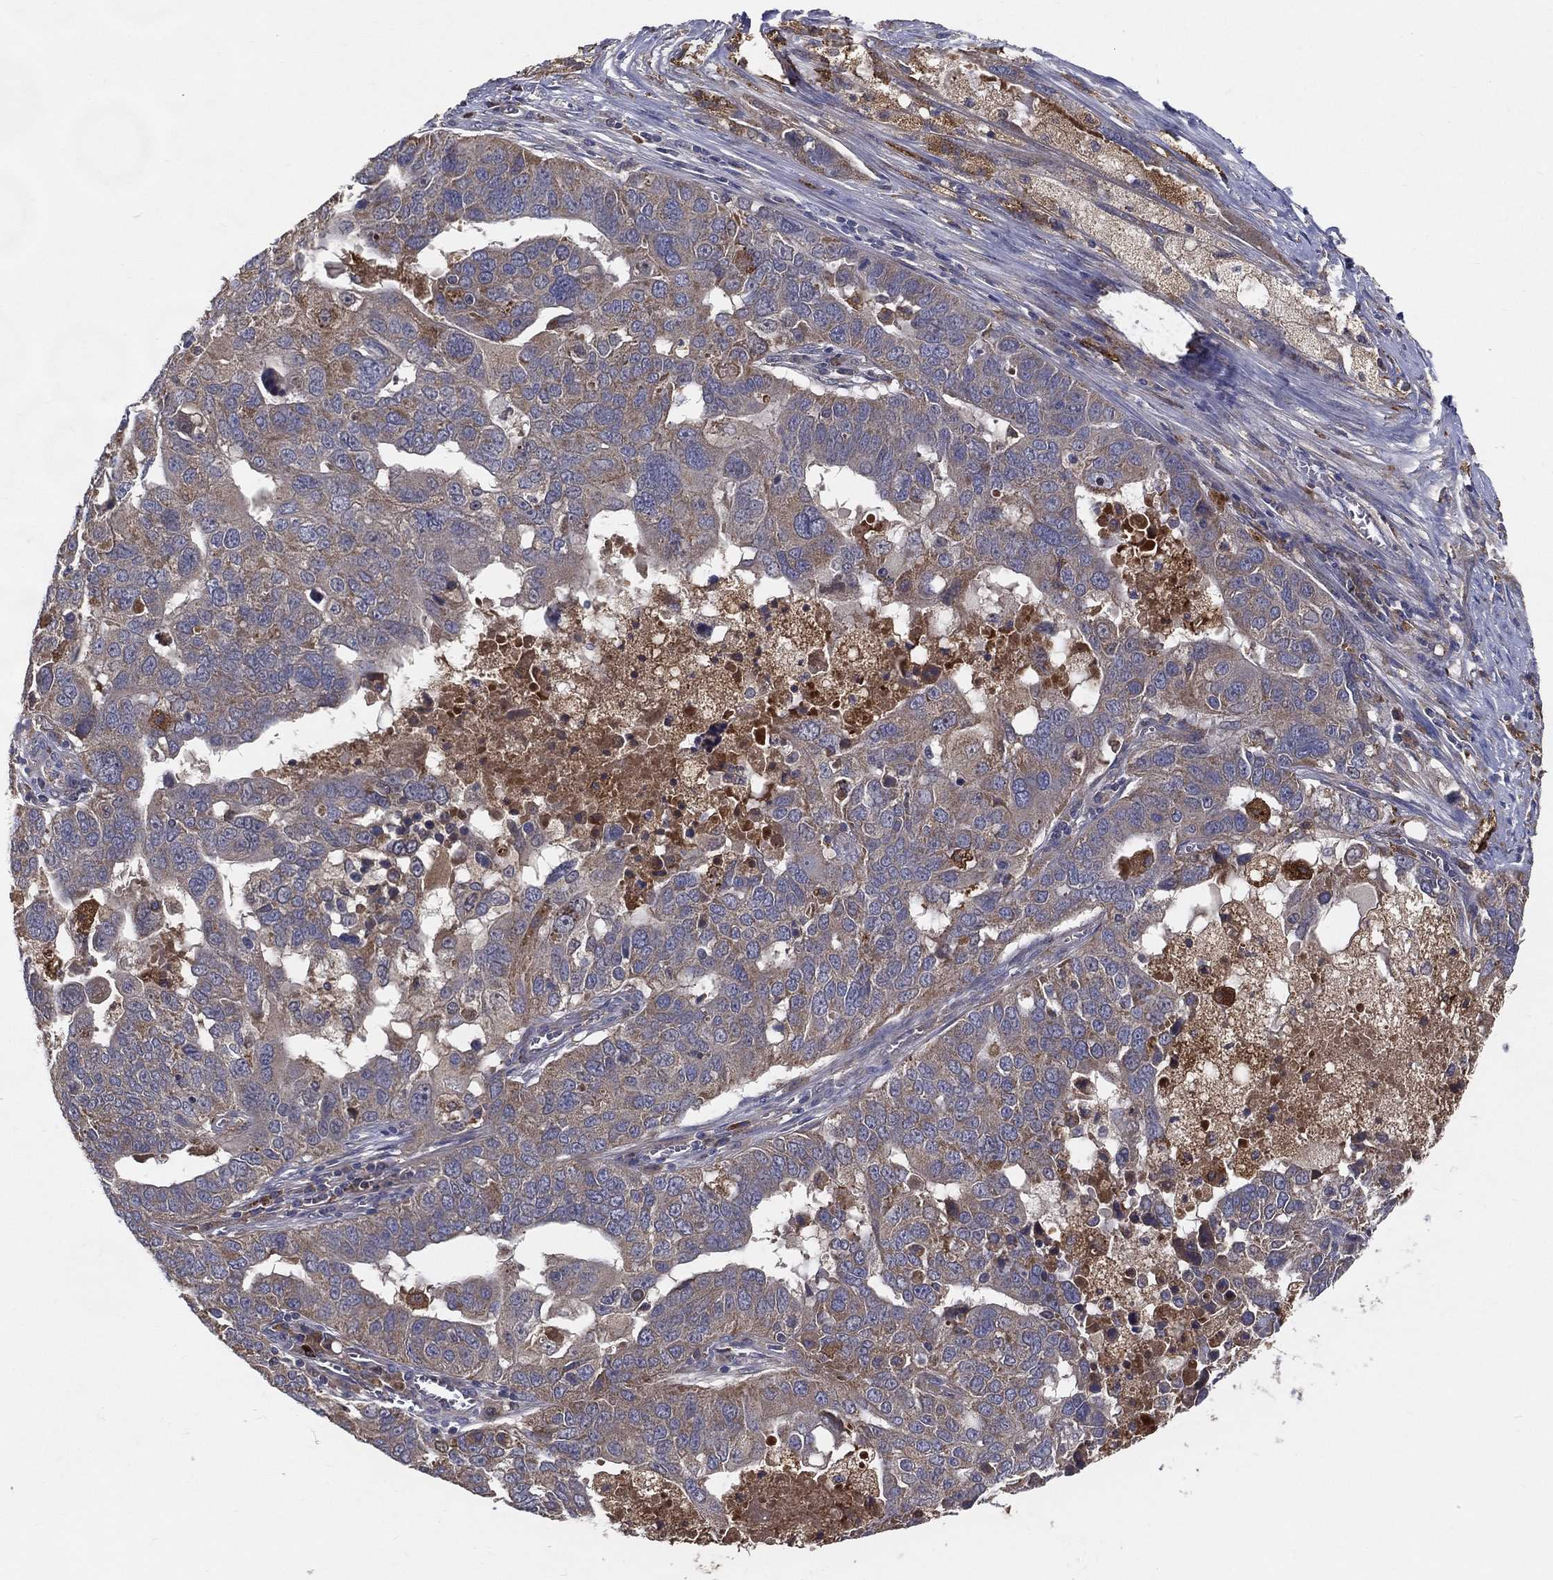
{"staining": {"intensity": "moderate", "quantity": "25%-75%", "location": "cytoplasmic/membranous"}, "tissue": "ovarian cancer", "cell_type": "Tumor cells", "image_type": "cancer", "snomed": [{"axis": "morphology", "description": "Carcinoma, endometroid"}, {"axis": "topography", "description": "Soft tissue"}, {"axis": "topography", "description": "Ovary"}], "caption": "Protein expression analysis of human ovarian endometroid carcinoma reveals moderate cytoplasmic/membranous positivity in about 25%-75% of tumor cells. The staining is performed using DAB brown chromogen to label protein expression. The nuclei are counter-stained blue using hematoxylin.", "gene": "MT-ND1", "patient": {"sex": "female", "age": 52}}